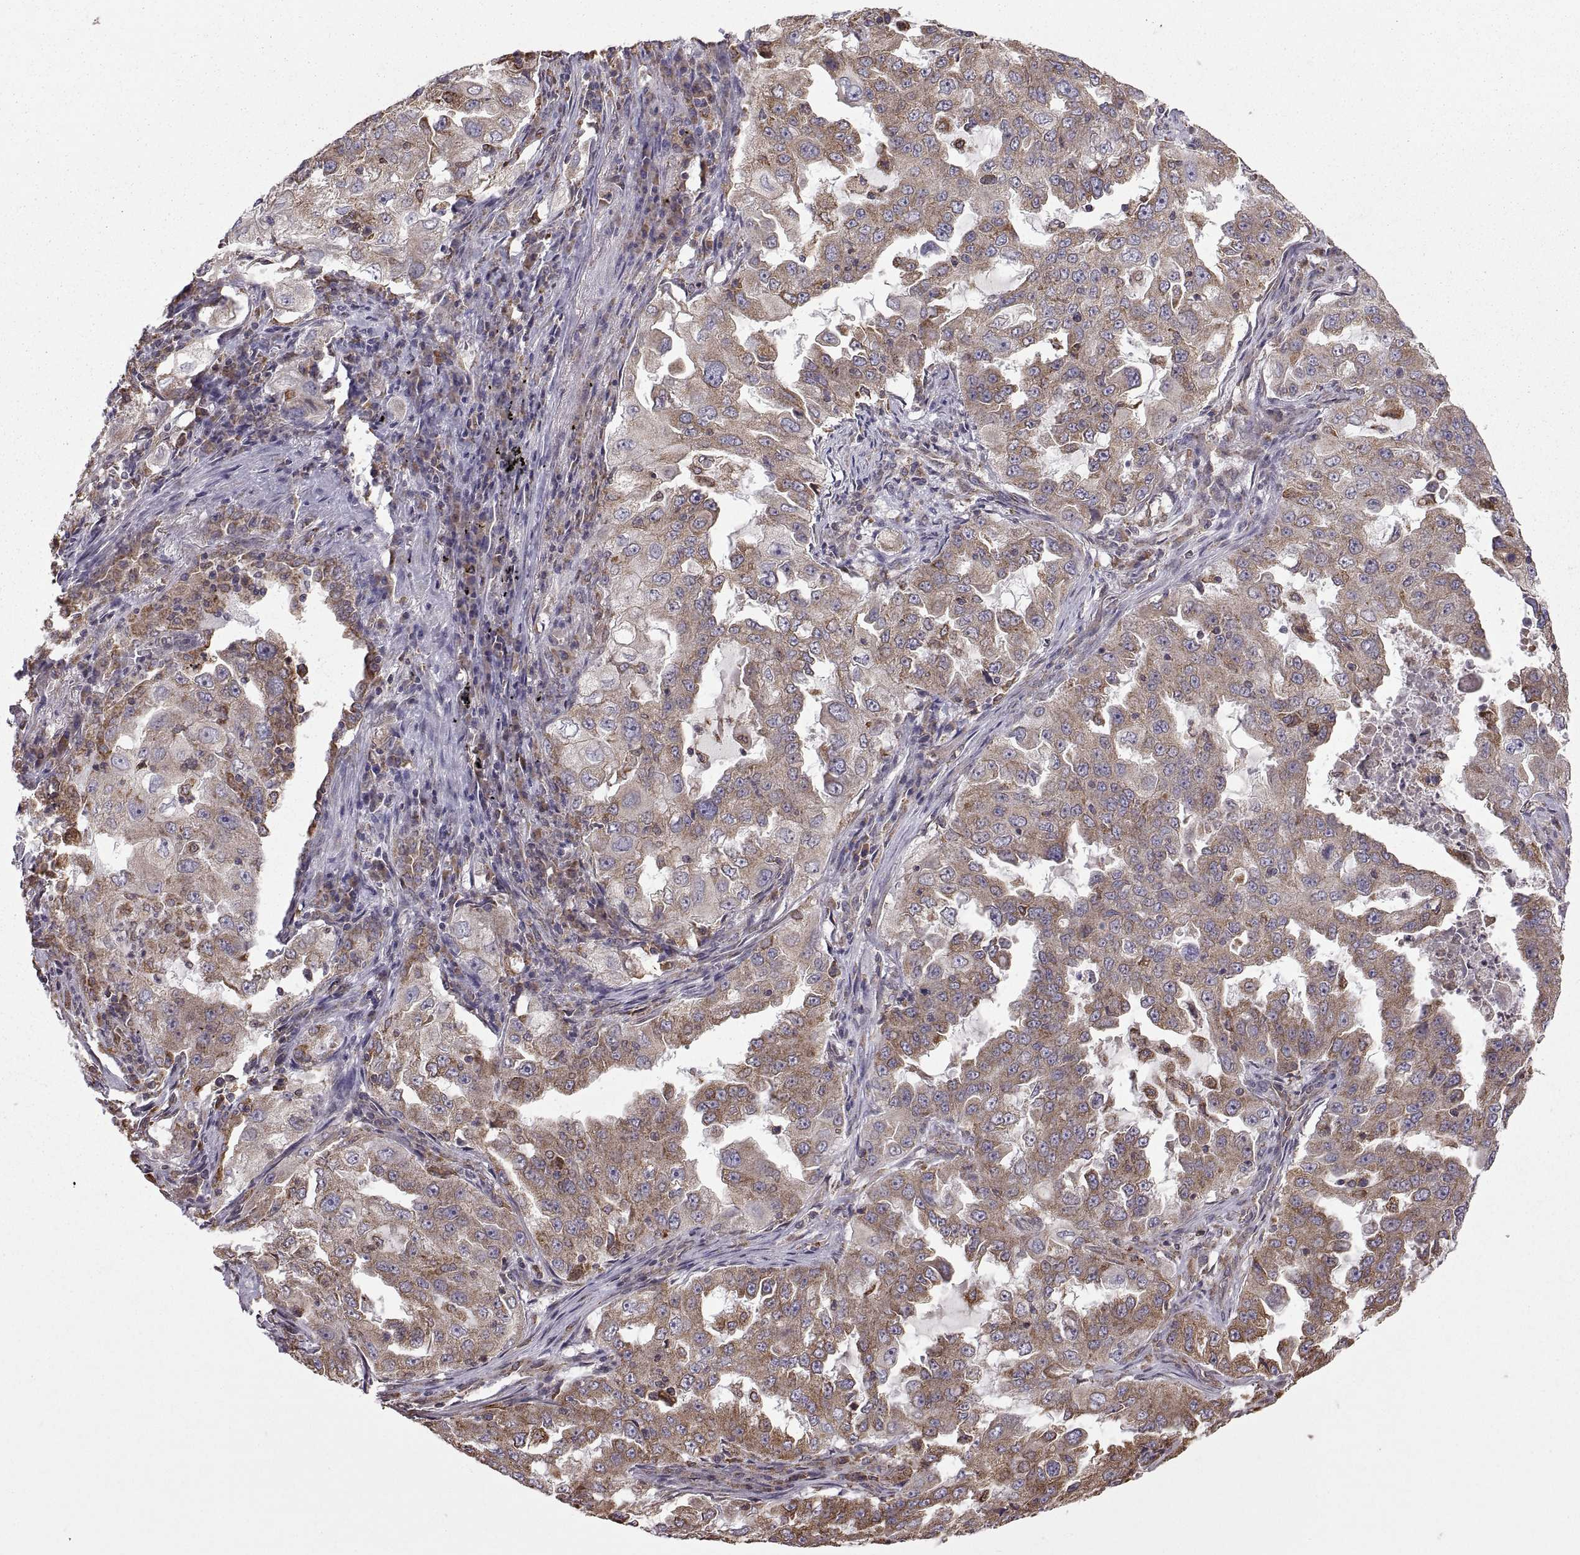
{"staining": {"intensity": "moderate", "quantity": "<25%", "location": "cytoplasmic/membranous"}, "tissue": "lung cancer", "cell_type": "Tumor cells", "image_type": "cancer", "snomed": [{"axis": "morphology", "description": "Adenocarcinoma, NOS"}, {"axis": "topography", "description": "Lung"}], "caption": "Lung cancer (adenocarcinoma) tissue exhibits moderate cytoplasmic/membranous staining in about <25% of tumor cells, visualized by immunohistochemistry. The protein is shown in brown color, while the nuclei are stained blue.", "gene": "PDIA3", "patient": {"sex": "female", "age": 61}}